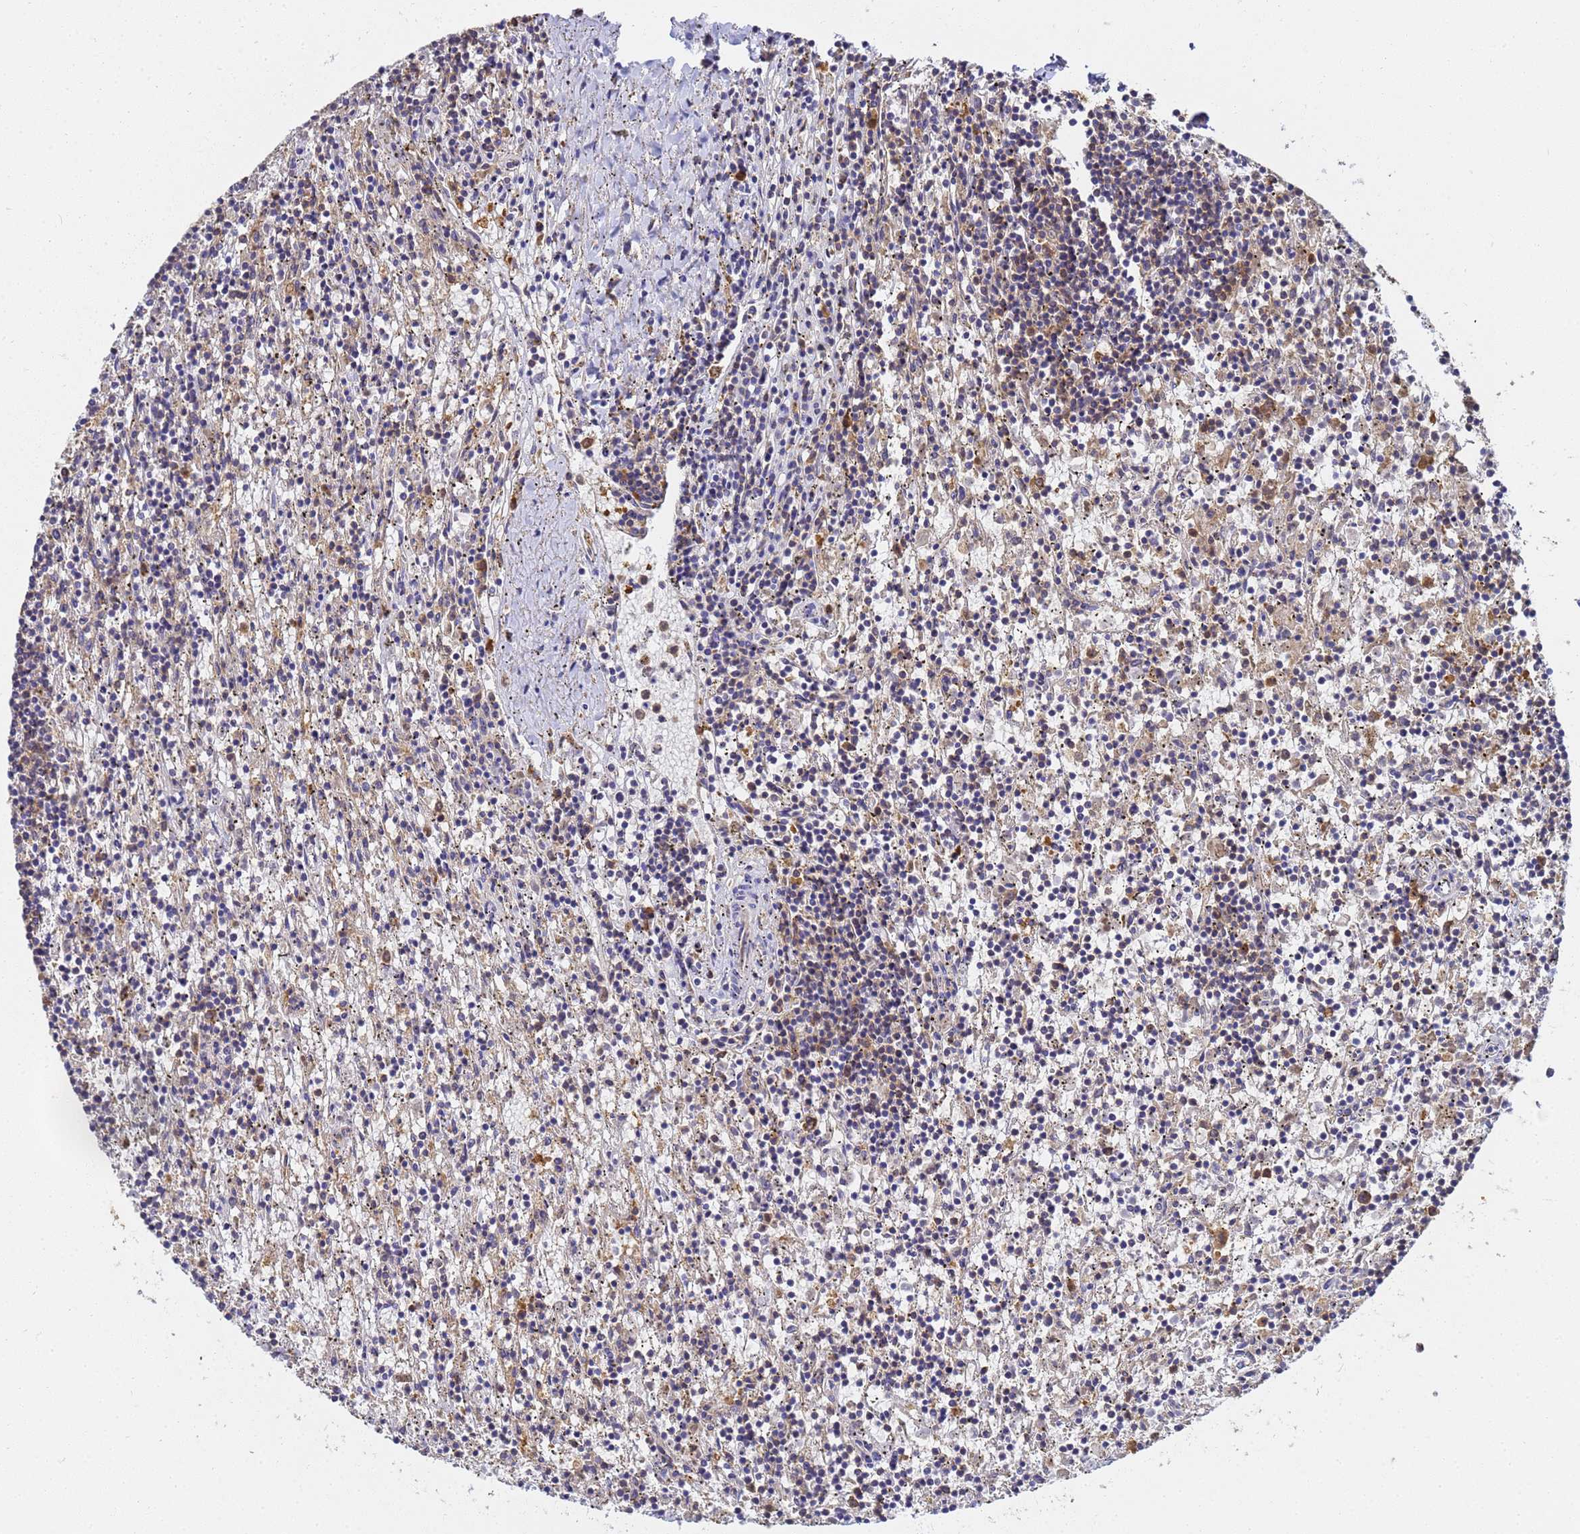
{"staining": {"intensity": "negative", "quantity": "none", "location": "none"}, "tissue": "lymphoma", "cell_type": "Tumor cells", "image_type": "cancer", "snomed": [{"axis": "morphology", "description": "Malignant lymphoma, non-Hodgkin's type, Low grade"}, {"axis": "topography", "description": "Spleen"}], "caption": "Immunohistochemistry of lymphoma reveals no expression in tumor cells.", "gene": "NME1-NME2", "patient": {"sex": "male", "age": 76}}